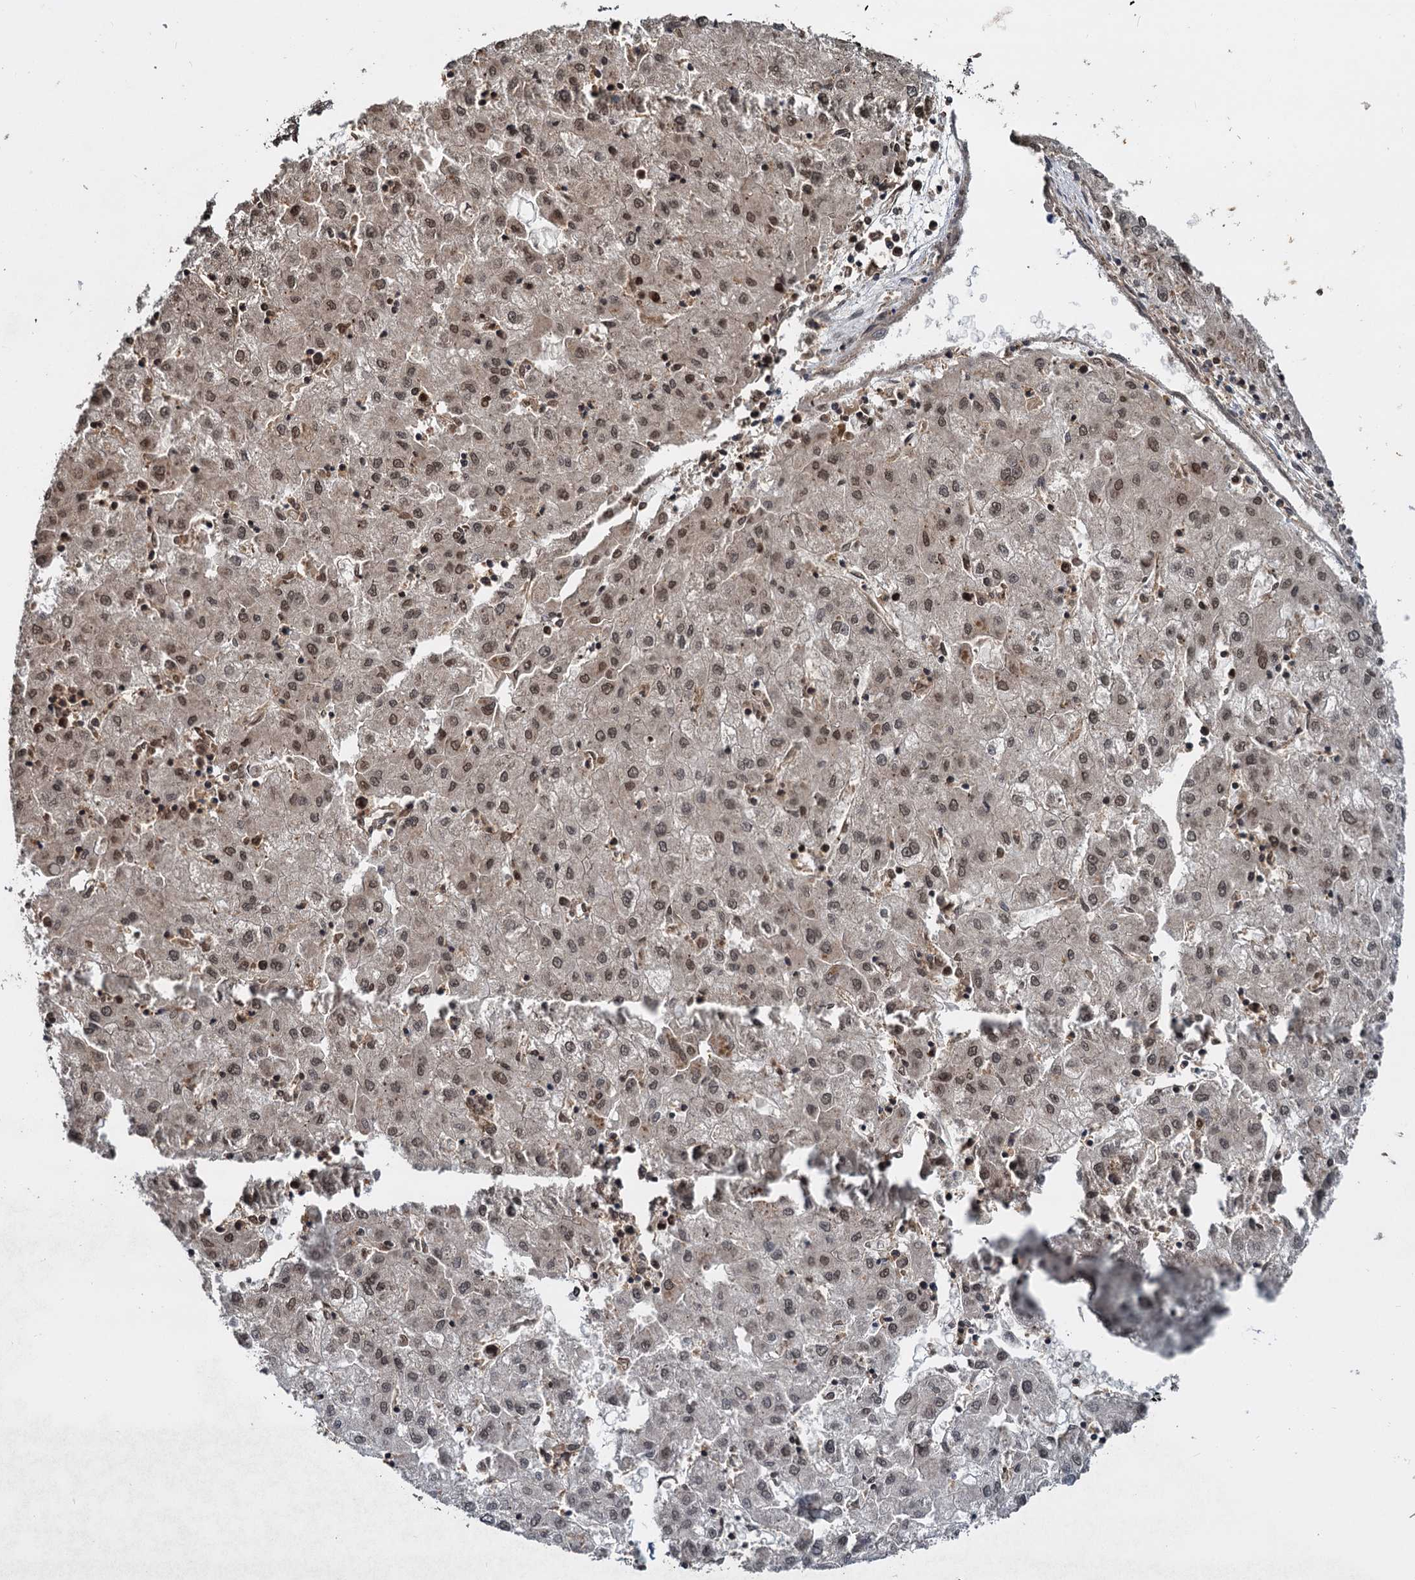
{"staining": {"intensity": "moderate", "quantity": ">75%", "location": "nuclear"}, "tissue": "liver cancer", "cell_type": "Tumor cells", "image_type": "cancer", "snomed": [{"axis": "morphology", "description": "Carcinoma, Hepatocellular, NOS"}, {"axis": "topography", "description": "Liver"}], "caption": "Moderate nuclear protein staining is present in approximately >75% of tumor cells in liver cancer (hepatocellular carcinoma). (DAB IHC with brightfield microscopy, high magnification).", "gene": "FAM216B", "patient": {"sex": "male", "age": 72}}